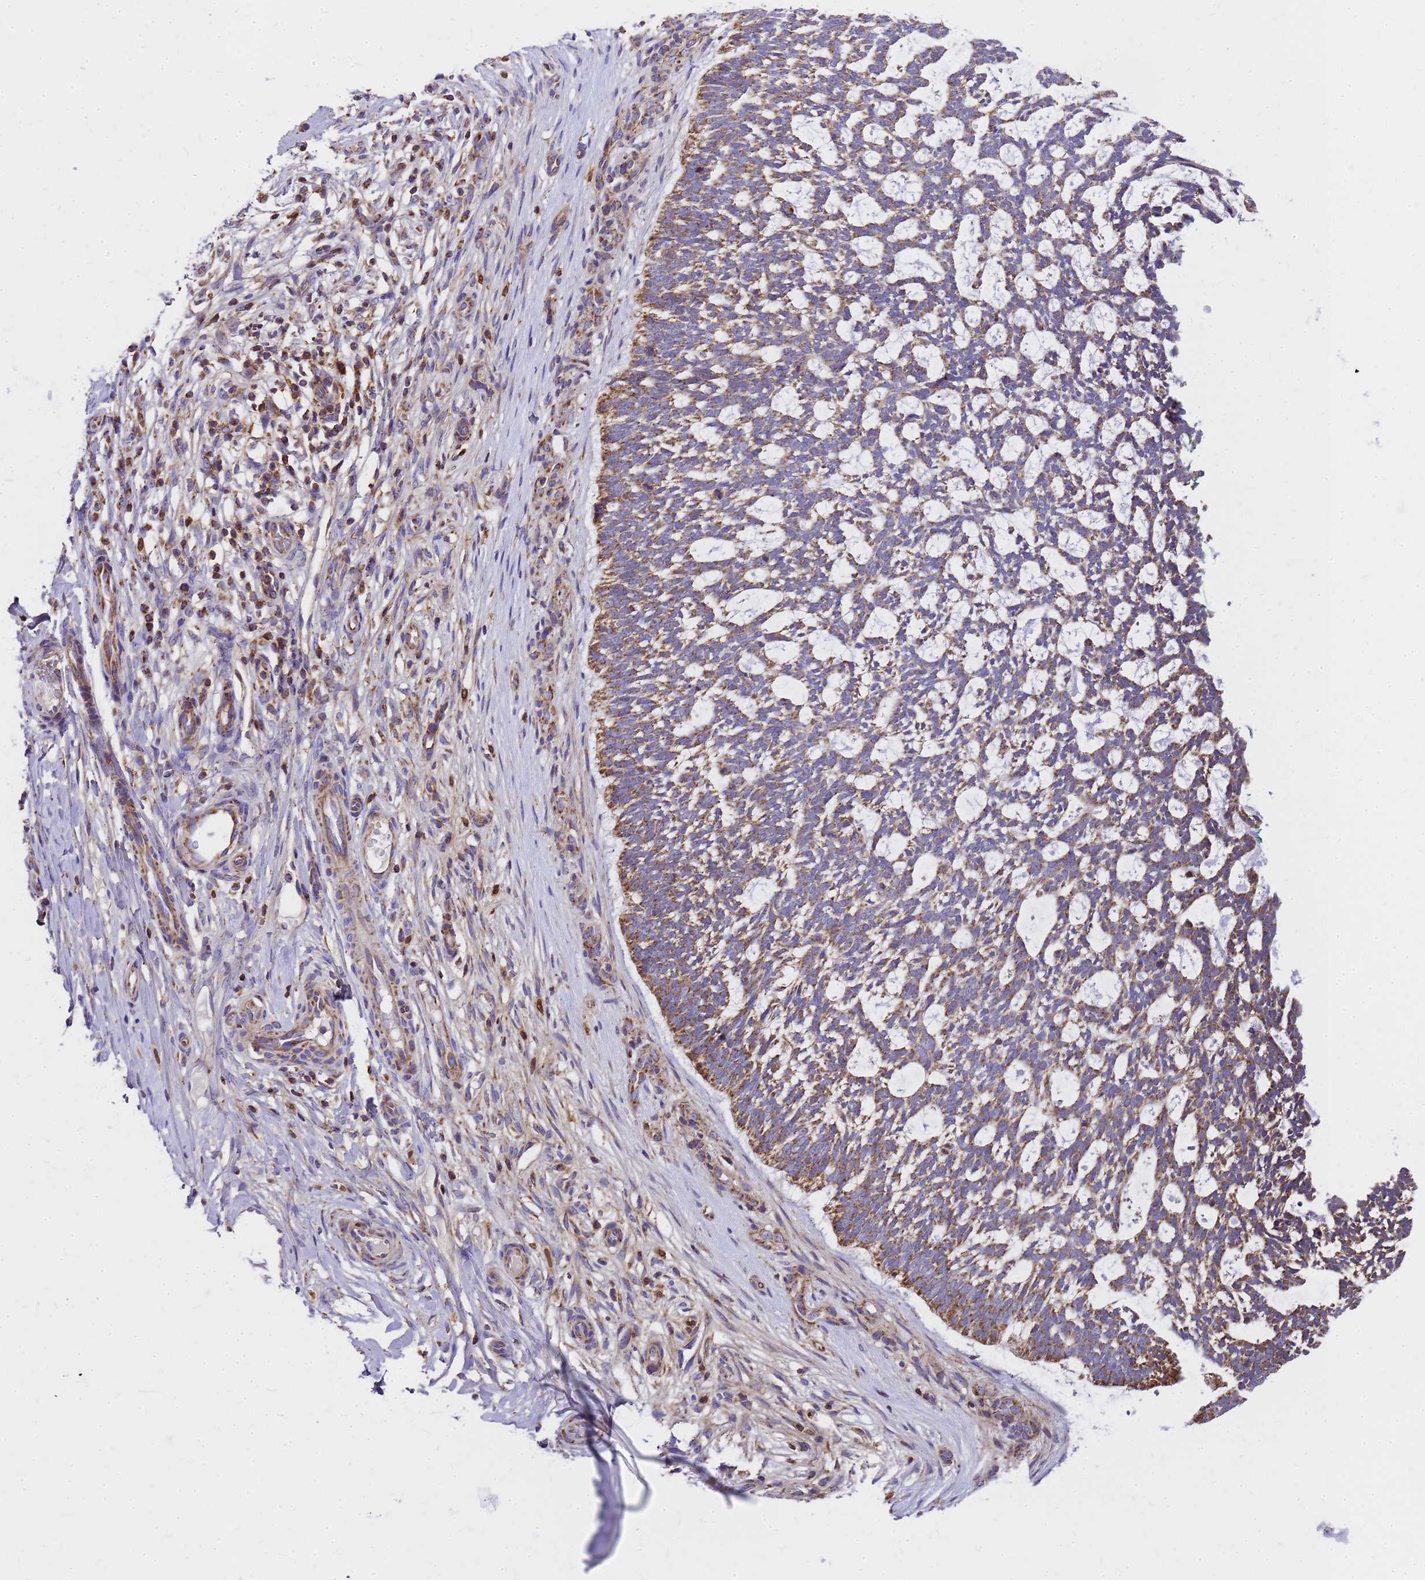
{"staining": {"intensity": "moderate", "quantity": ">75%", "location": "cytoplasmic/membranous"}, "tissue": "skin cancer", "cell_type": "Tumor cells", "image_type": "cancer", "snomed": [{"axis": "morphology", "description": "Basal cell carcinoma"}, {"axis": "topography", "description": "Skin"}], "caption": "Human skin cancer (basal cell carcinoma) stained for a protein (brown) shows moderate cytoplasmic/membranous positive staining in approximately >75% of tumor cells.", "gene": "MRPS26", "patient": {"sex": "male", "age": 88}}